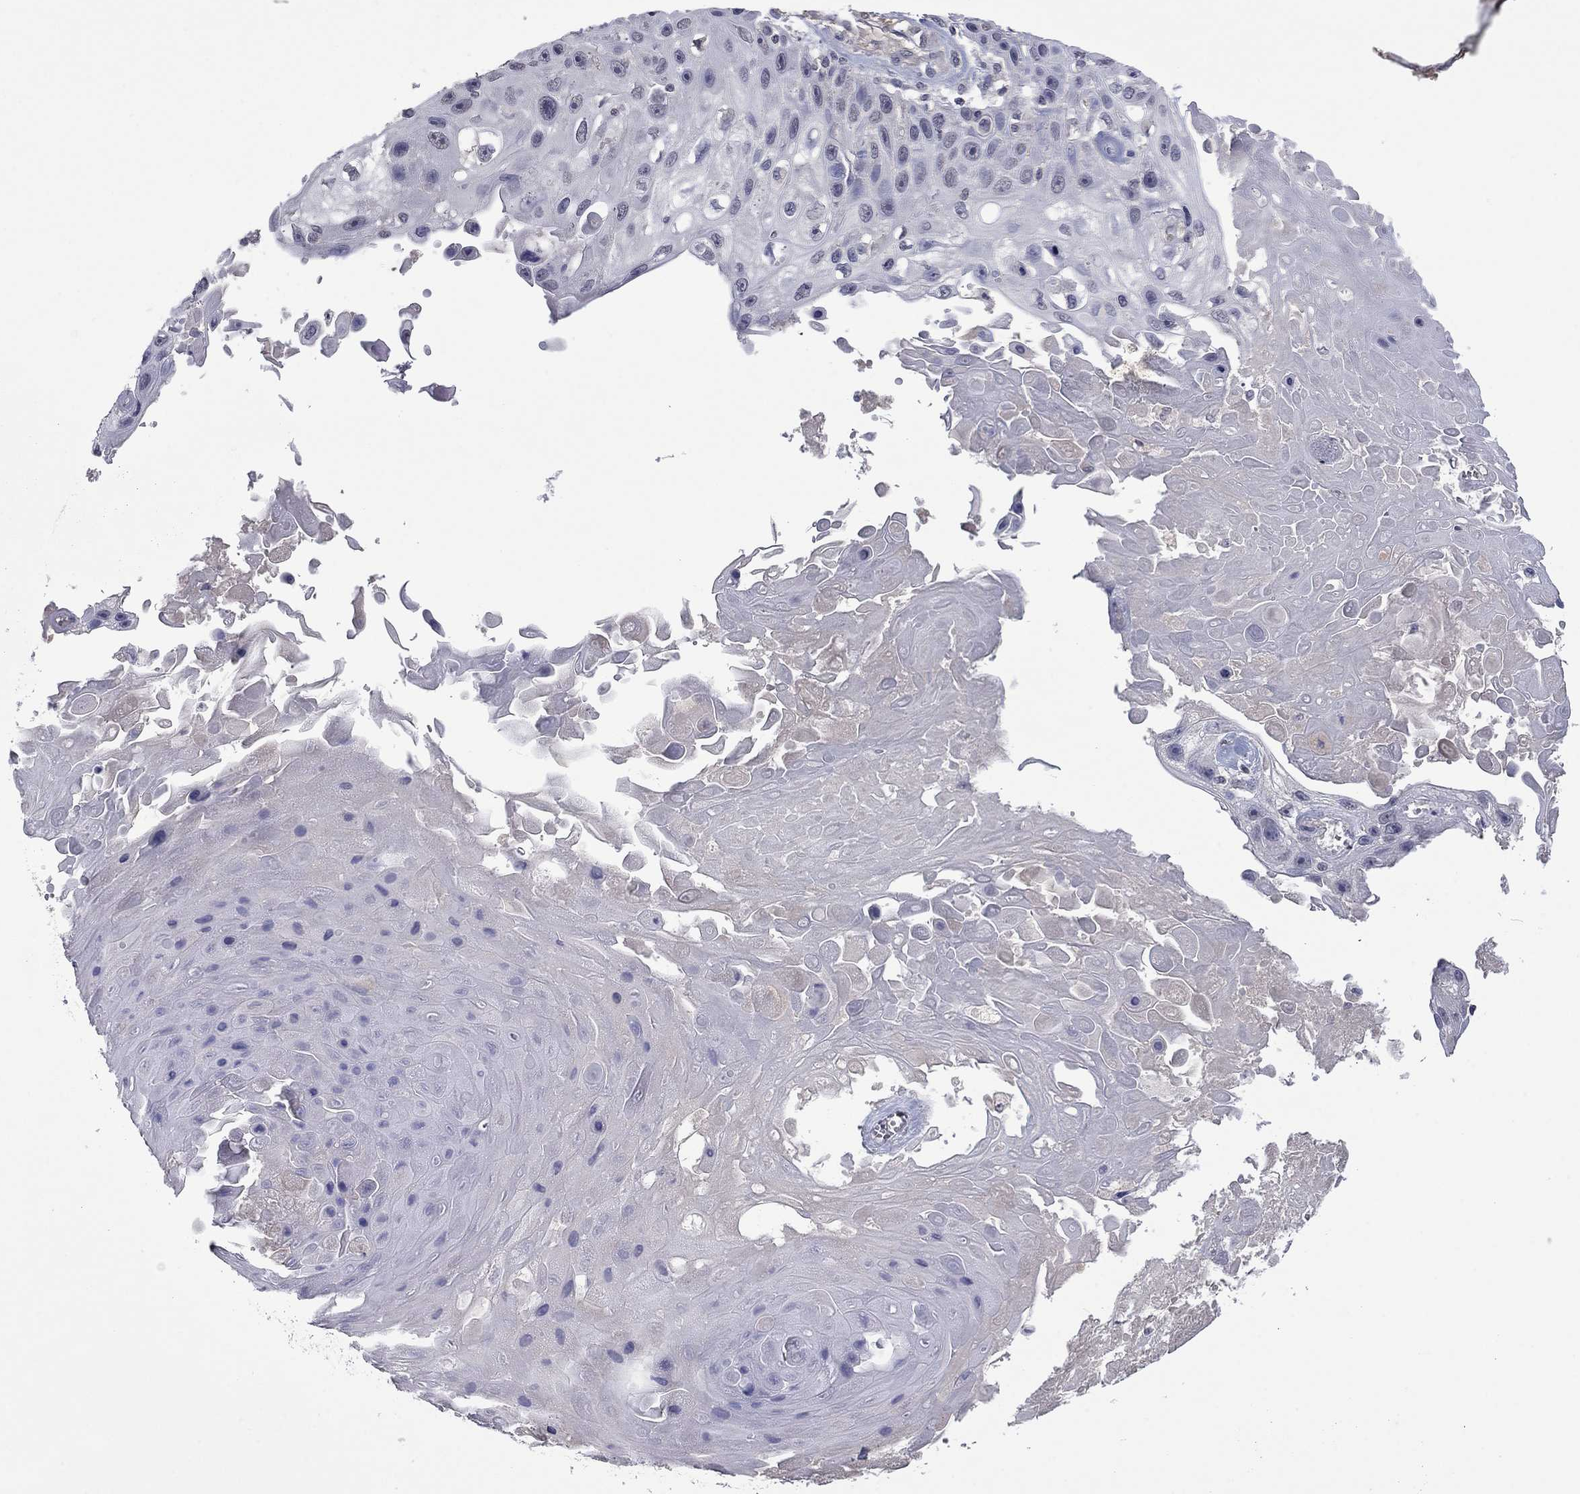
{"staining": {"intensity": "negative", "quantity": "none", "location": "none"}, "tissue": "skin cancer", "cell_type": "Tumor cells", "image_type": "cancer", "snomed": [{"axis": "morphology", "description": "Squamous cell carcinoma, NOS"}, {"axis": "topography", "description": "Skin"}], "caption": "An immunohistochemistry image of skin cancer (squamous cell carcinoma) is shown. There is no staining in tumor cells of skin cancer (squamous cell carcinoma). (Brightfield microscopy of DAB IHC at high magnification).", "gene": "IP6K3", "patient": {"sex": "male", "age": 82}}